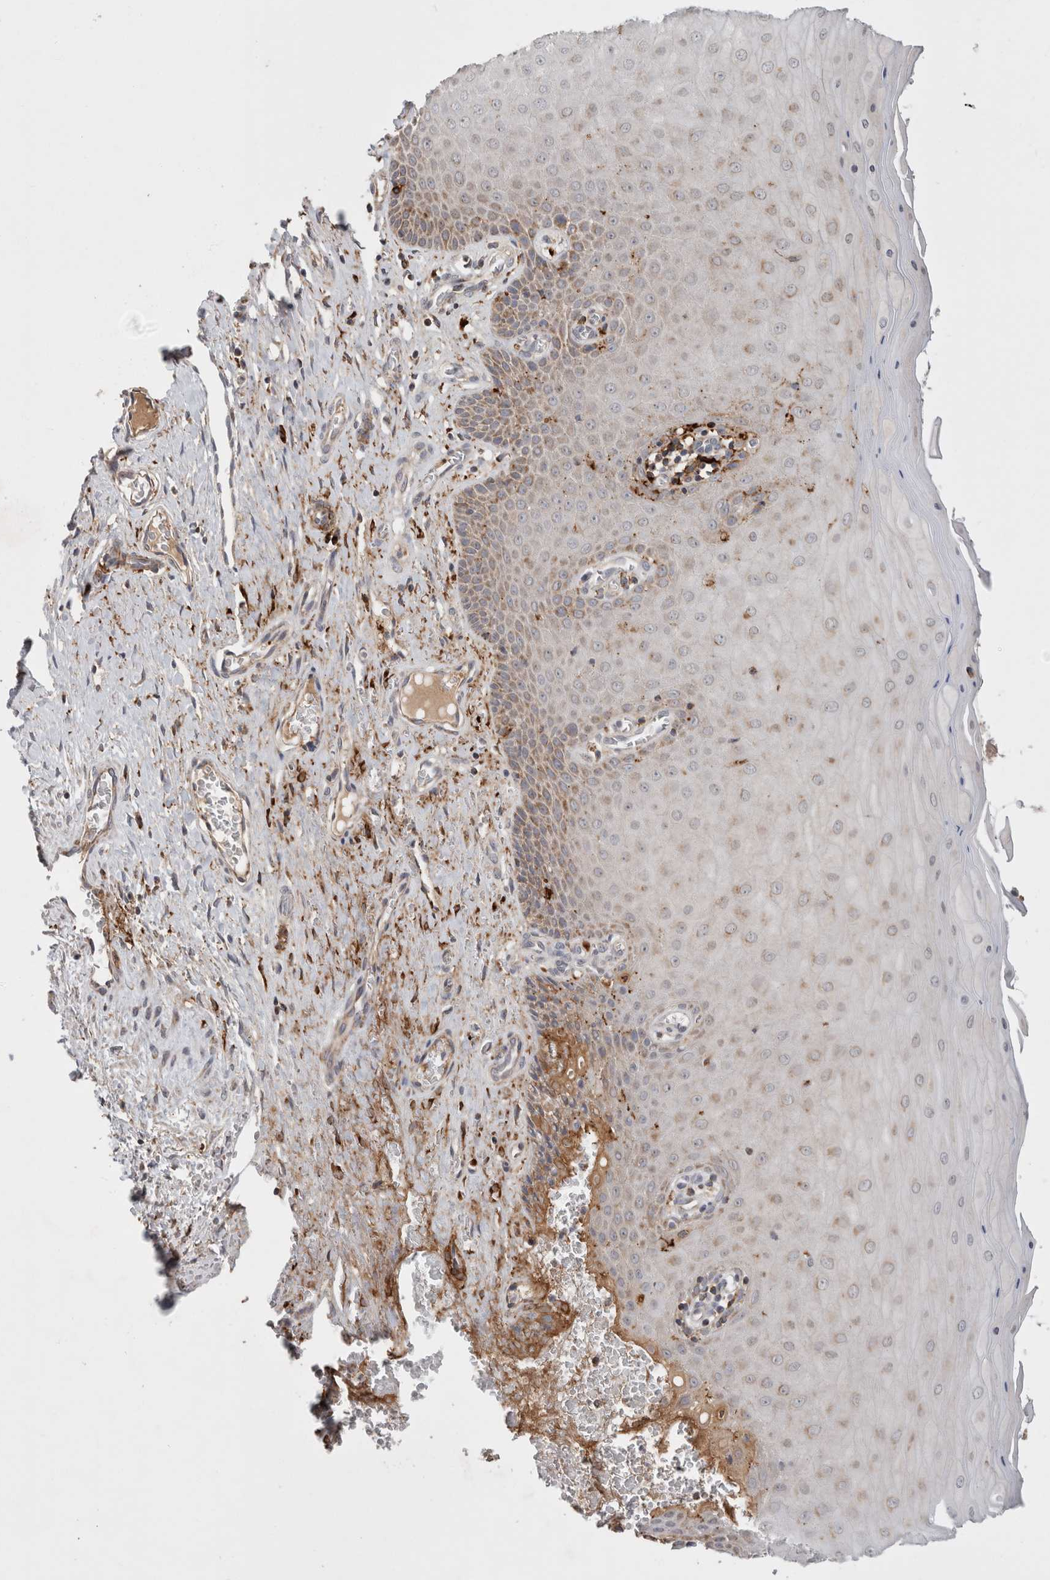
{"staining": {"intensity": "moderate", "quantity": "25%-75%", "location": "cytoplasmic/membranous"}, "tissue": "cervix", "cell_type": "Glandular cells", "image_type": "normal", "snomed": [{"axis": "morphology", "description": "Normal tissue, NOS"}, {"axis": "topography", "description": "Cervix"}], "caption": "The histopathology image reveals staining of benign cervix, revealing moderate cytoplasmic/membranous protein expression (brown color) within glandular cells.", "gene": "HROB", "patient": {"sex": "female", "age": 55}}